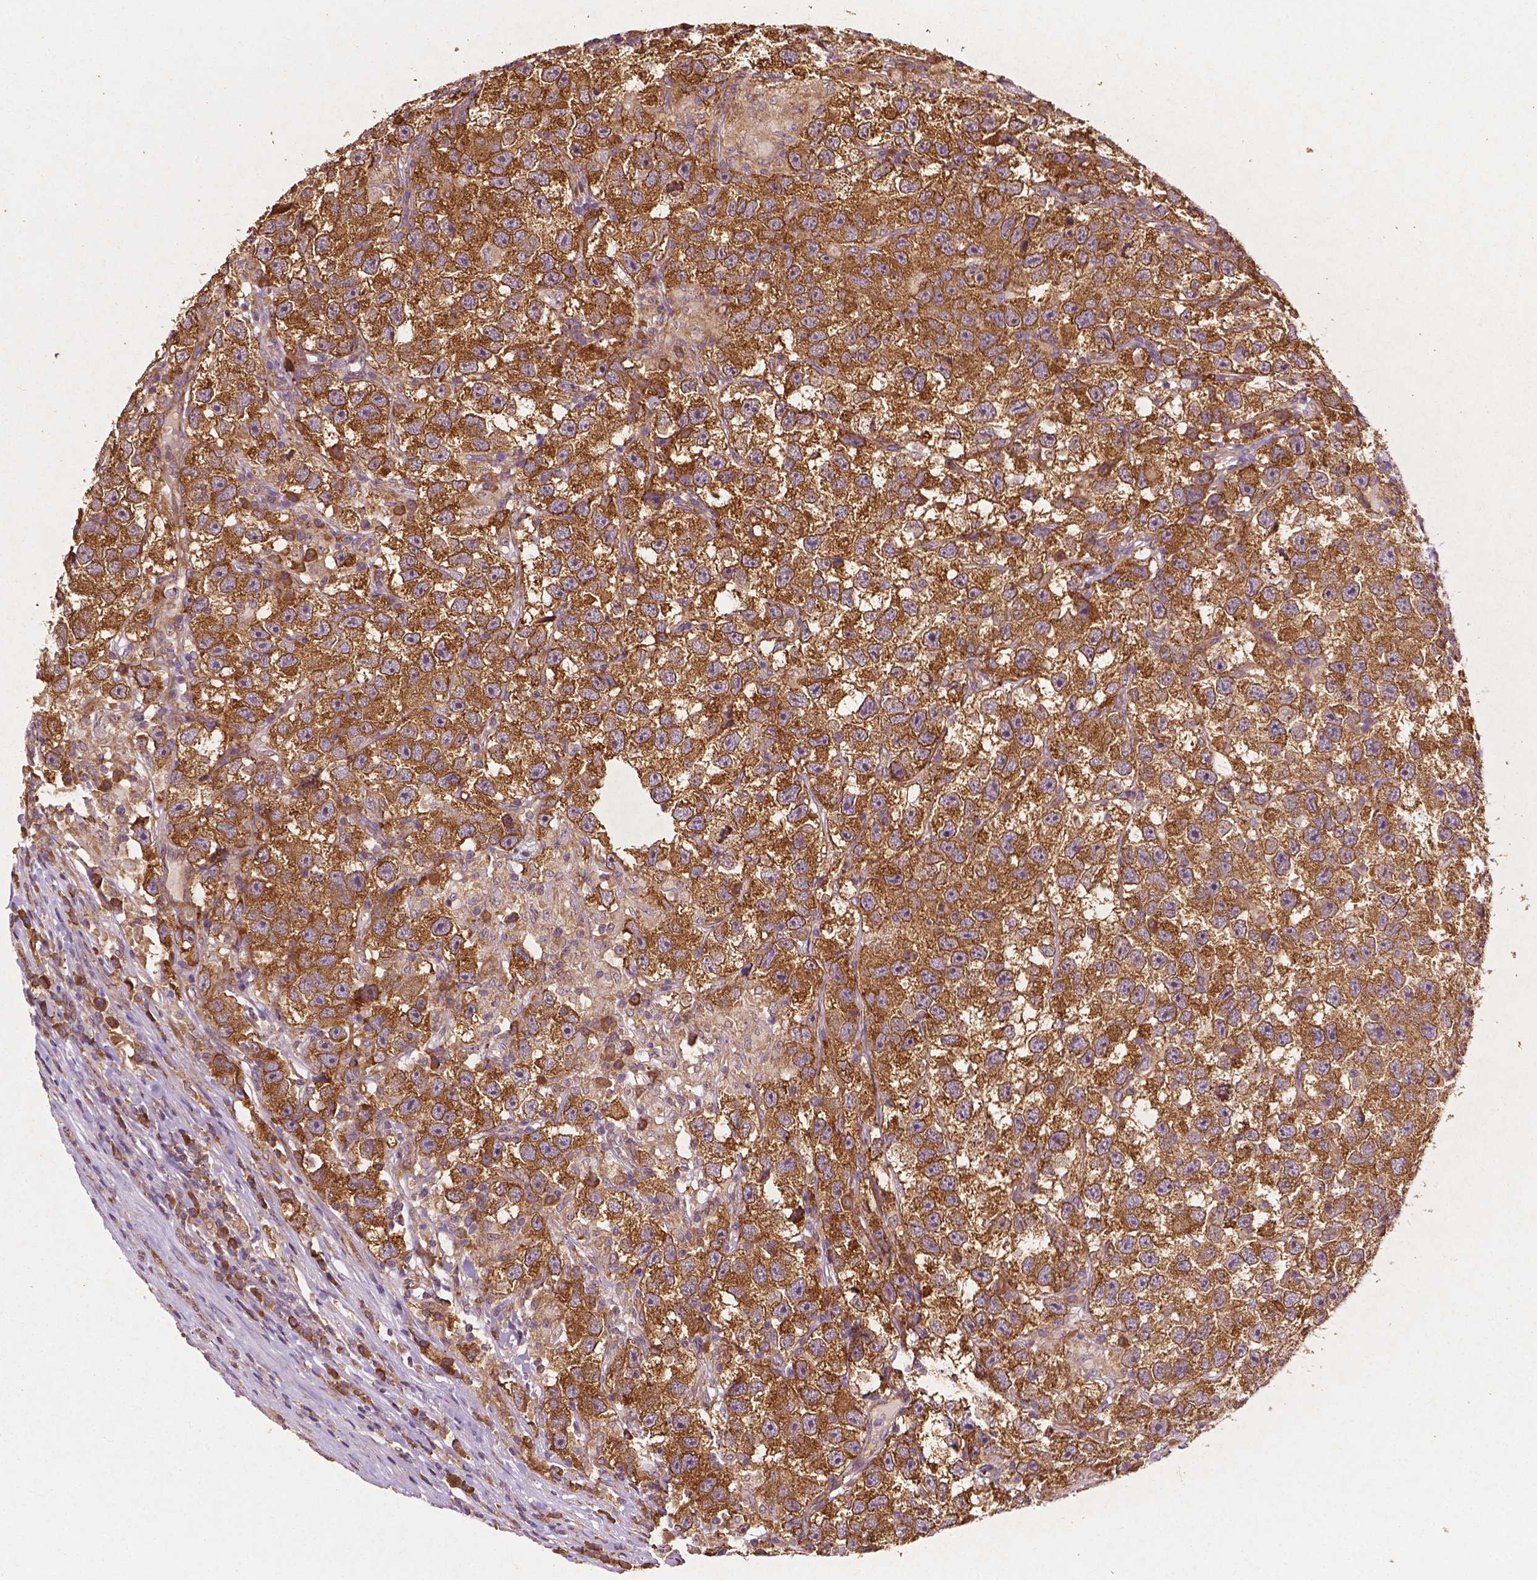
{"staining": {"intensity": "strong", "quantity": ">75%", "location": "cytoplasmic/membranous"}, "tissue": "testis cancer", "cell_type": "Tumor cells", "image_type": "cancer", "snomed": [{"axis": "morphology", "description": "Seminoma, NOS"}, {"axis": "topography", "description": "Testis"}], "caption": "Immunohistochemistry histopathology image of neoplastic tissue: seminoma (testis) stained using IHC shows high levels of strong protein expression localized specifically in the cytoplasmic/membranous of tumor cells, appearing as a cytoplasmic/membranous brown color.", "gene": "G3BP1", "patient": {"sex": "male", "age": 26}}